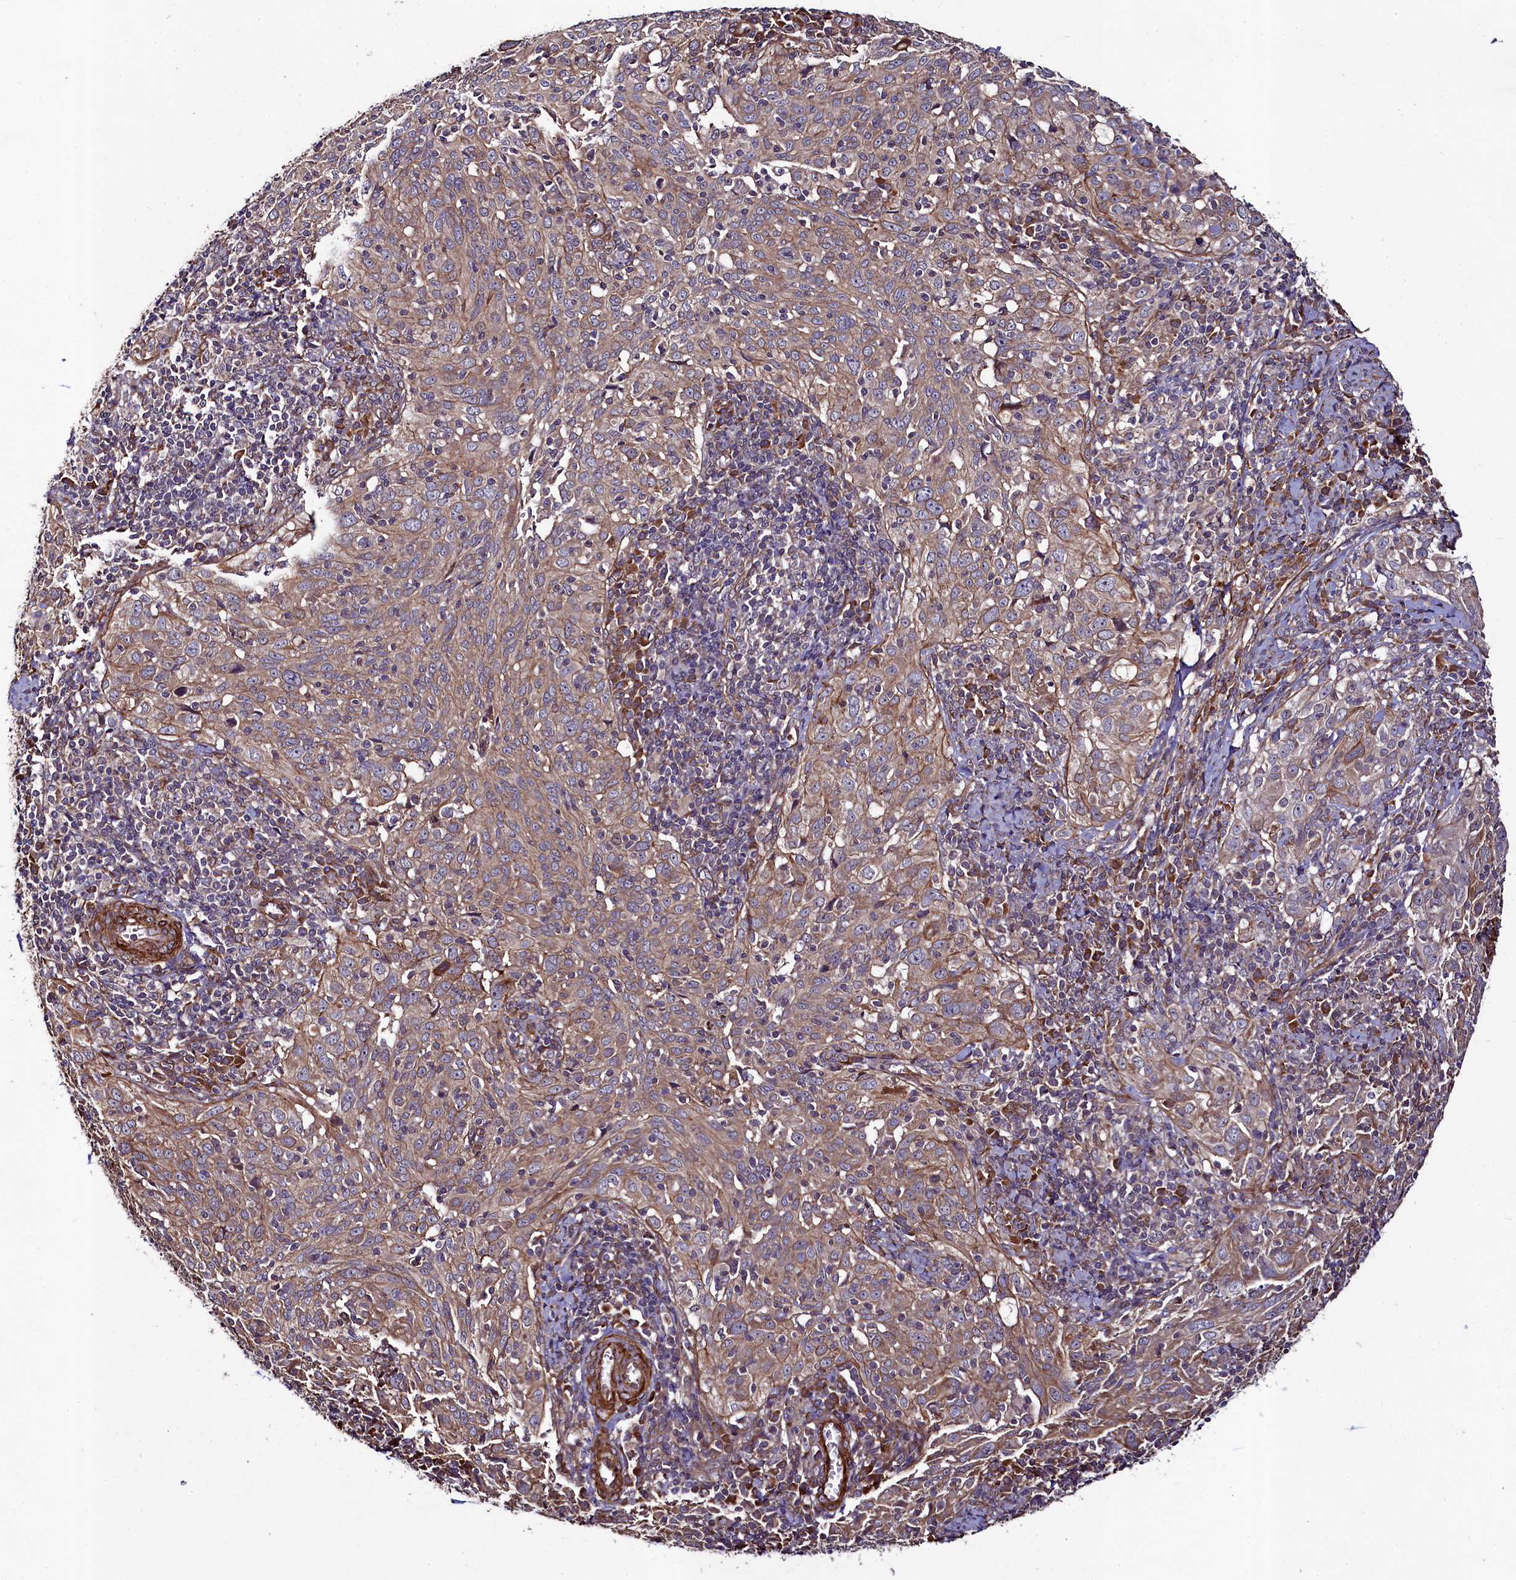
{"staining": {"intensity": "weak", "quantity": "25%-75%", "location": "cytoplasmic/membranous"}, "tissue": "cervical cancer", "cell_type": "Tumor cells", "image_type": "cancer", "snomed": [{"axis": "morphology", "description": "Normal tissue, NOS"}, {"axis": "morphology", "description": "Squamous cell carcinoma, NOS"}, {"axis": "topography", "description": "Cervix"}], "caption": "Tumor cells display low levels of weak cytoplasmic/membranous staining in approximately 25%-75% of cells in squamous cell carcinoma (cervical).", "gene": "CCDC102A", "patient": {"sex": "female", "age": 31}}